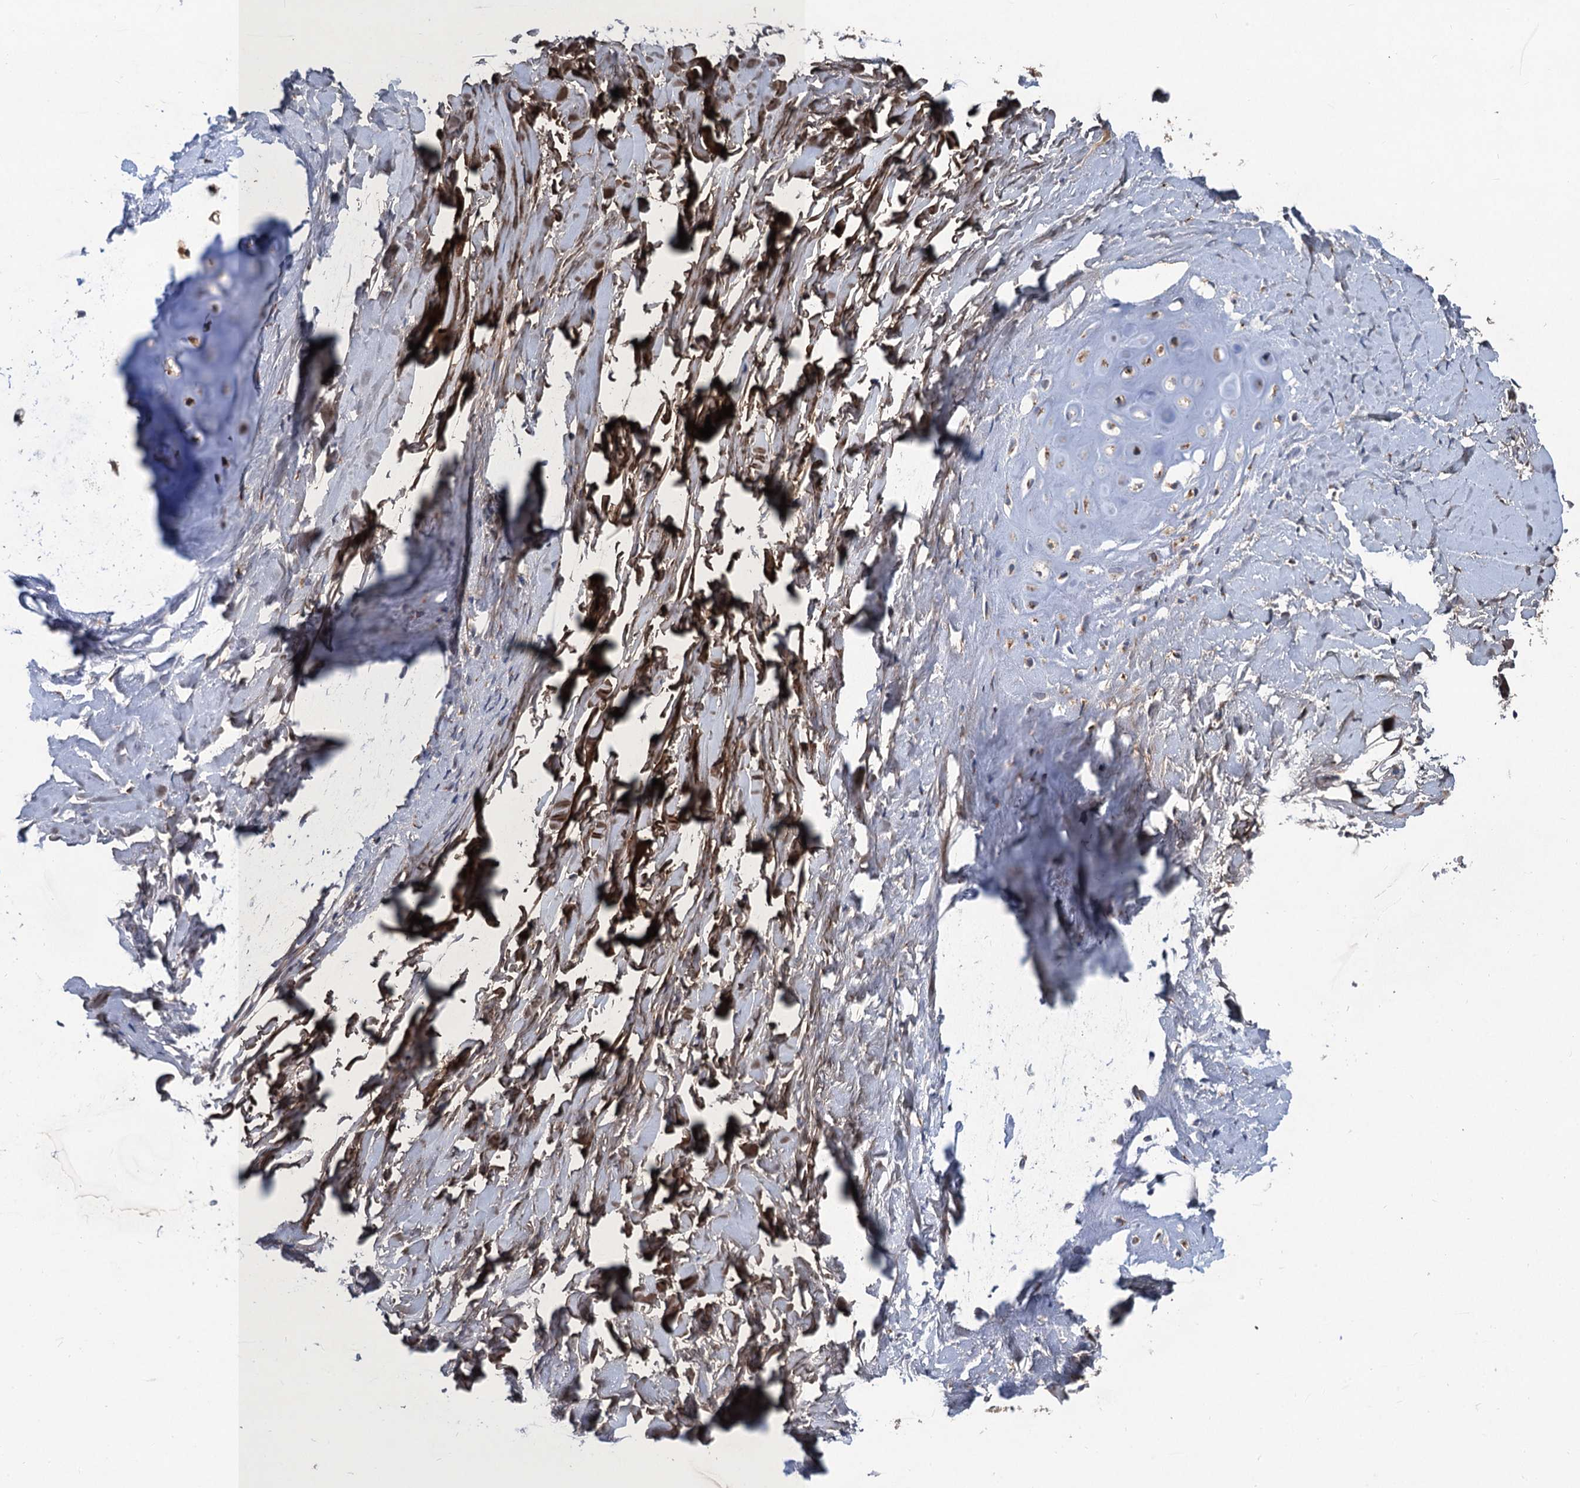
{"staining": {"intensity": "negative", "quantity": "none", "location": "none"}, "tissue": "adipose tissue", "cell_type": "Adipocytes", "image_type": "normal", "snomed": [{"axis": "morphology", "description": "Normal tissue, NOS"}, {"axis": "topography", "description": "Lymph node"}, {"axis": "topography", "description": "Bronchus"}], "caption": "Immunohistochemistry image of unremarkable adipose tissue: human adipose tissue stained with DAB (3,3'-diaminobenzidine) exhibits no significant protein expression in adipocytes.", "gene": "TRAF7", "patient": {"sex": "male", "age": 63}}